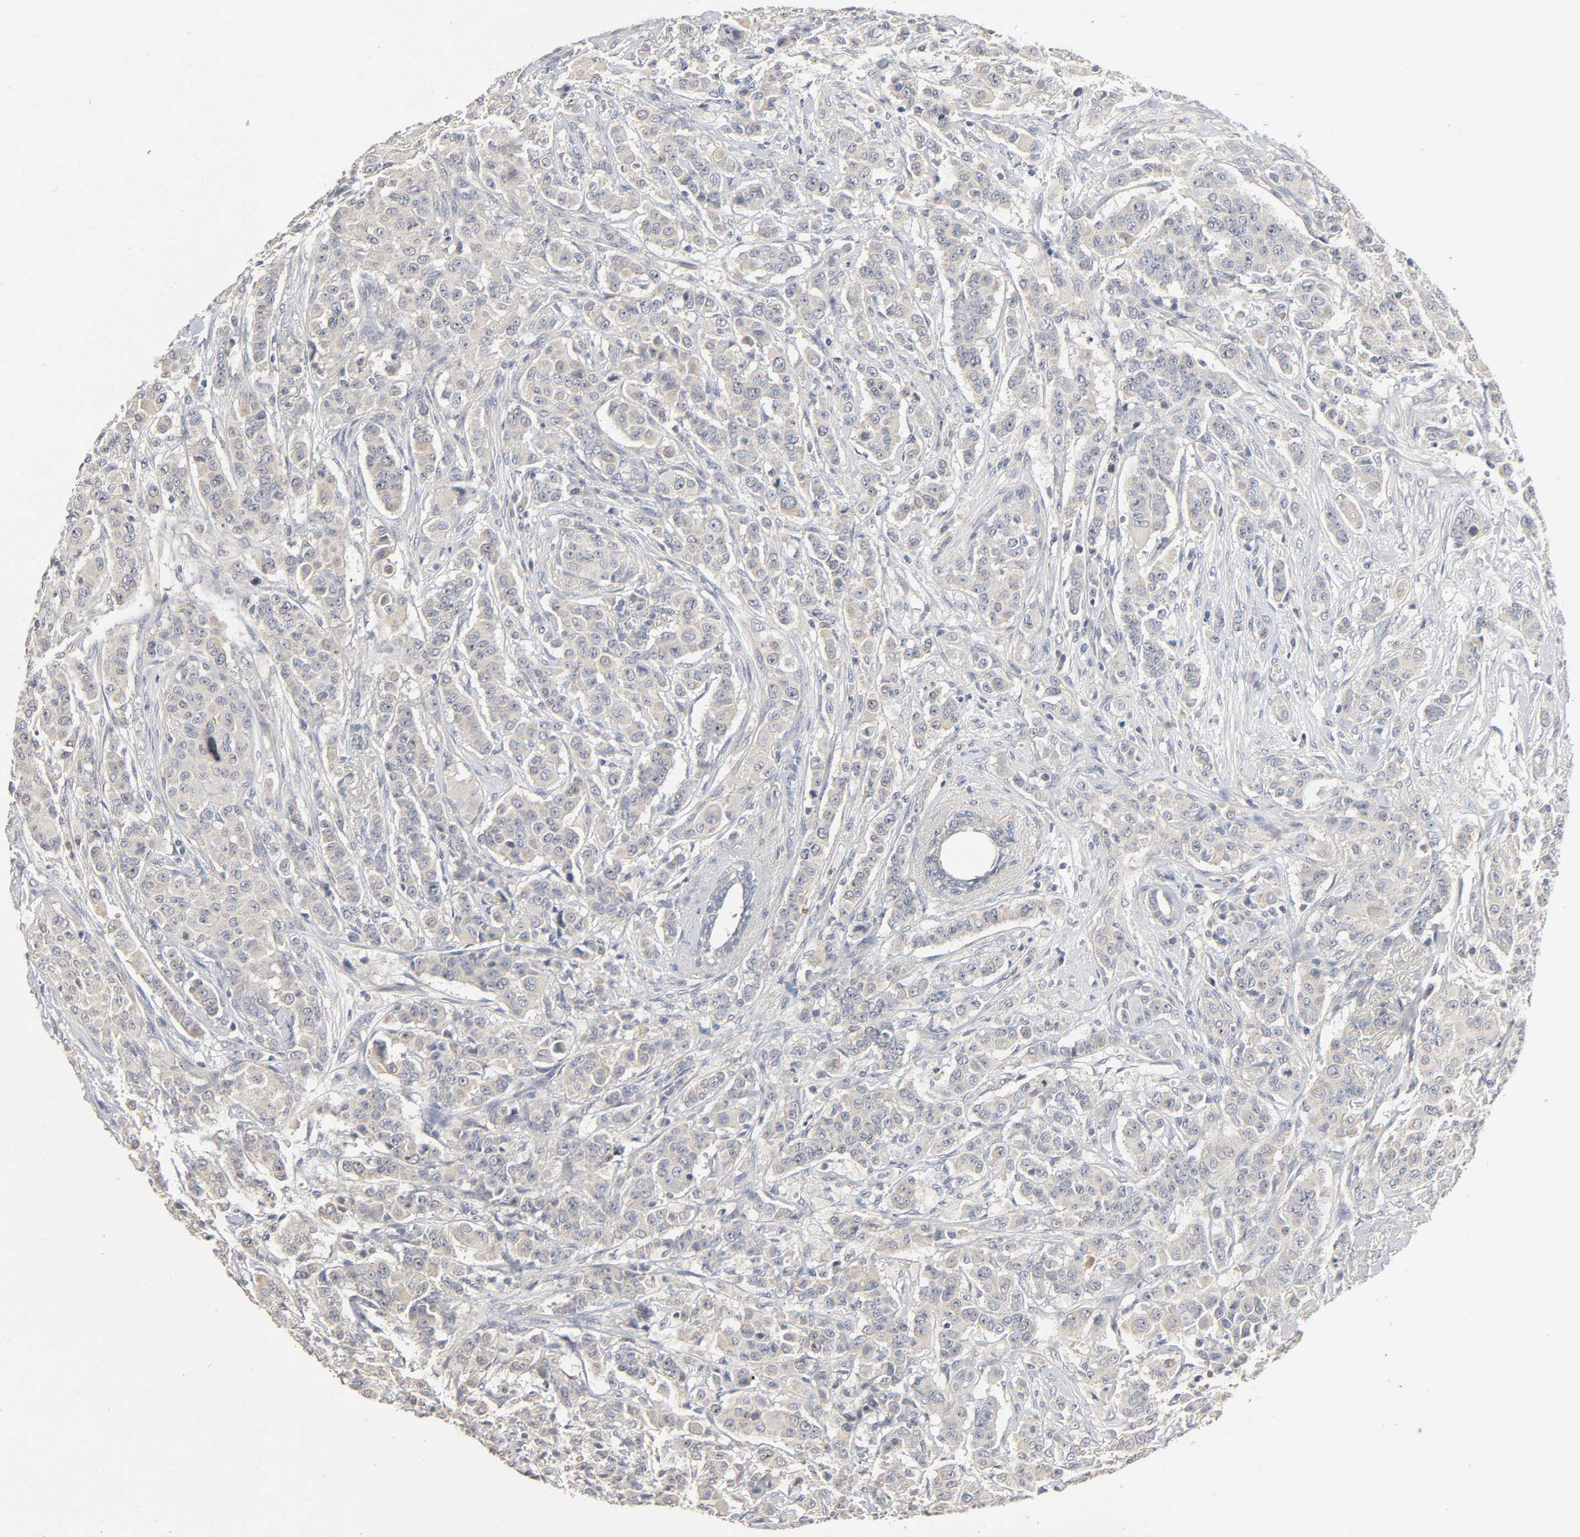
{"staining": {"intensity": "negative", "quantity": "none", "location": "none"}, "tissue": "breast cancer", "cell_type": "Tumor cells", "image_type": "cancer", "snomed": [{"axis": "morphology", "description": "Duct carcinoma"}, {"axis": "topography", "description": "Breast"}], "caption": "Breast cancer stained for a protein using immunohistochemistry (IHC) exhibits no expression tumor cells.", "gene": "SLC10A2", "patient": {"sex": "female", "age": 40}}